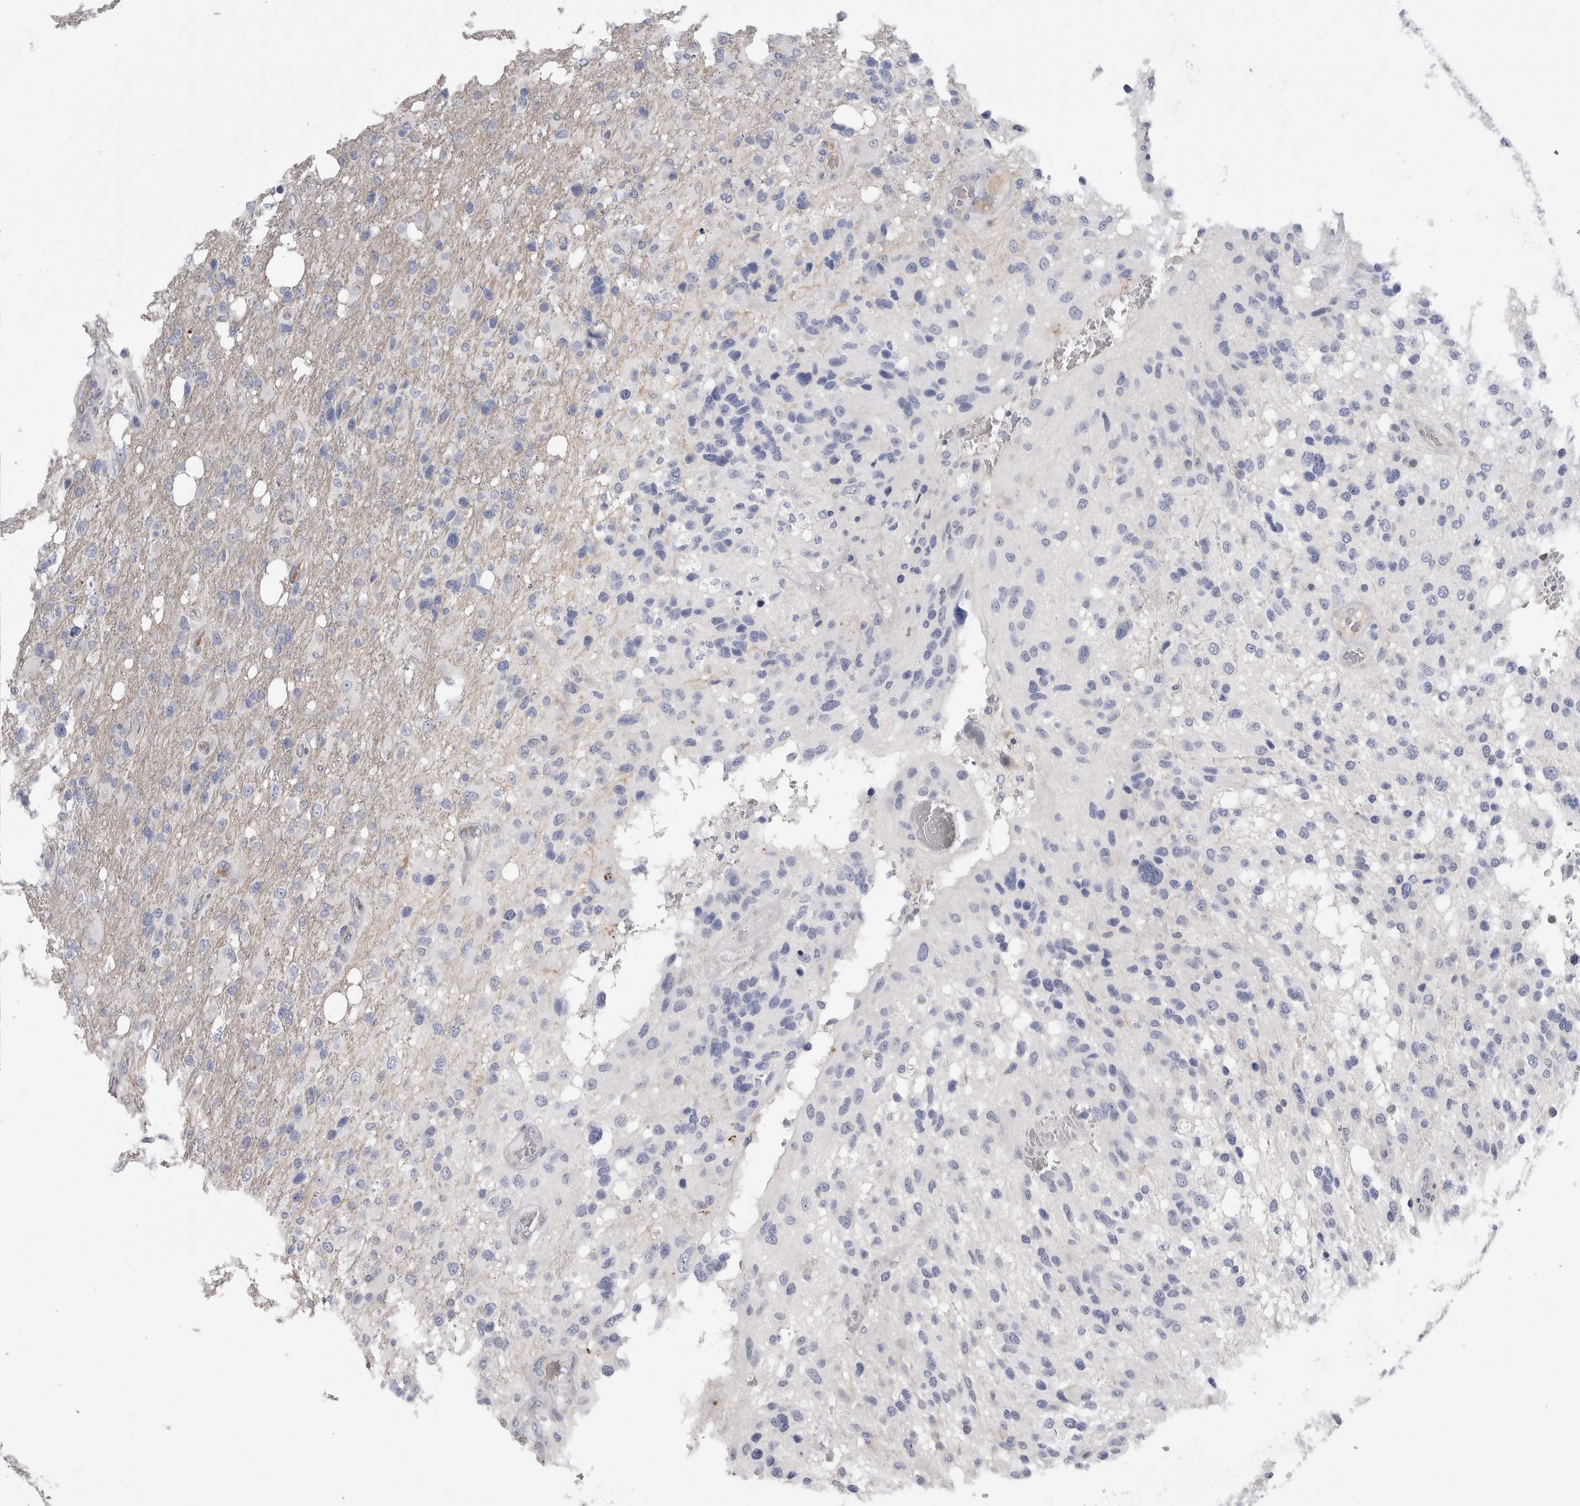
{"staining": {"intensity": "negative", "quantity": "none", "location": "none"}, "tissue": "glioma", "cell_type": "Tumor cells", "image_type": "cancer", "snomed": [{"axis": "morphology", "description": "Glioma, malignant, High grade"}, {"axis": "topography", "description": "Brain"}], "caption": "A photomicrograph of human malignant glioma (high-grade) is negative for staining in tumor cells. Brightfield microscopy of IHC stained with DAB (brown) and hematoxylin (blue), captured at high magnification.", "gene": "DMTN", "patient": {"sex": "female", "age": 58}}